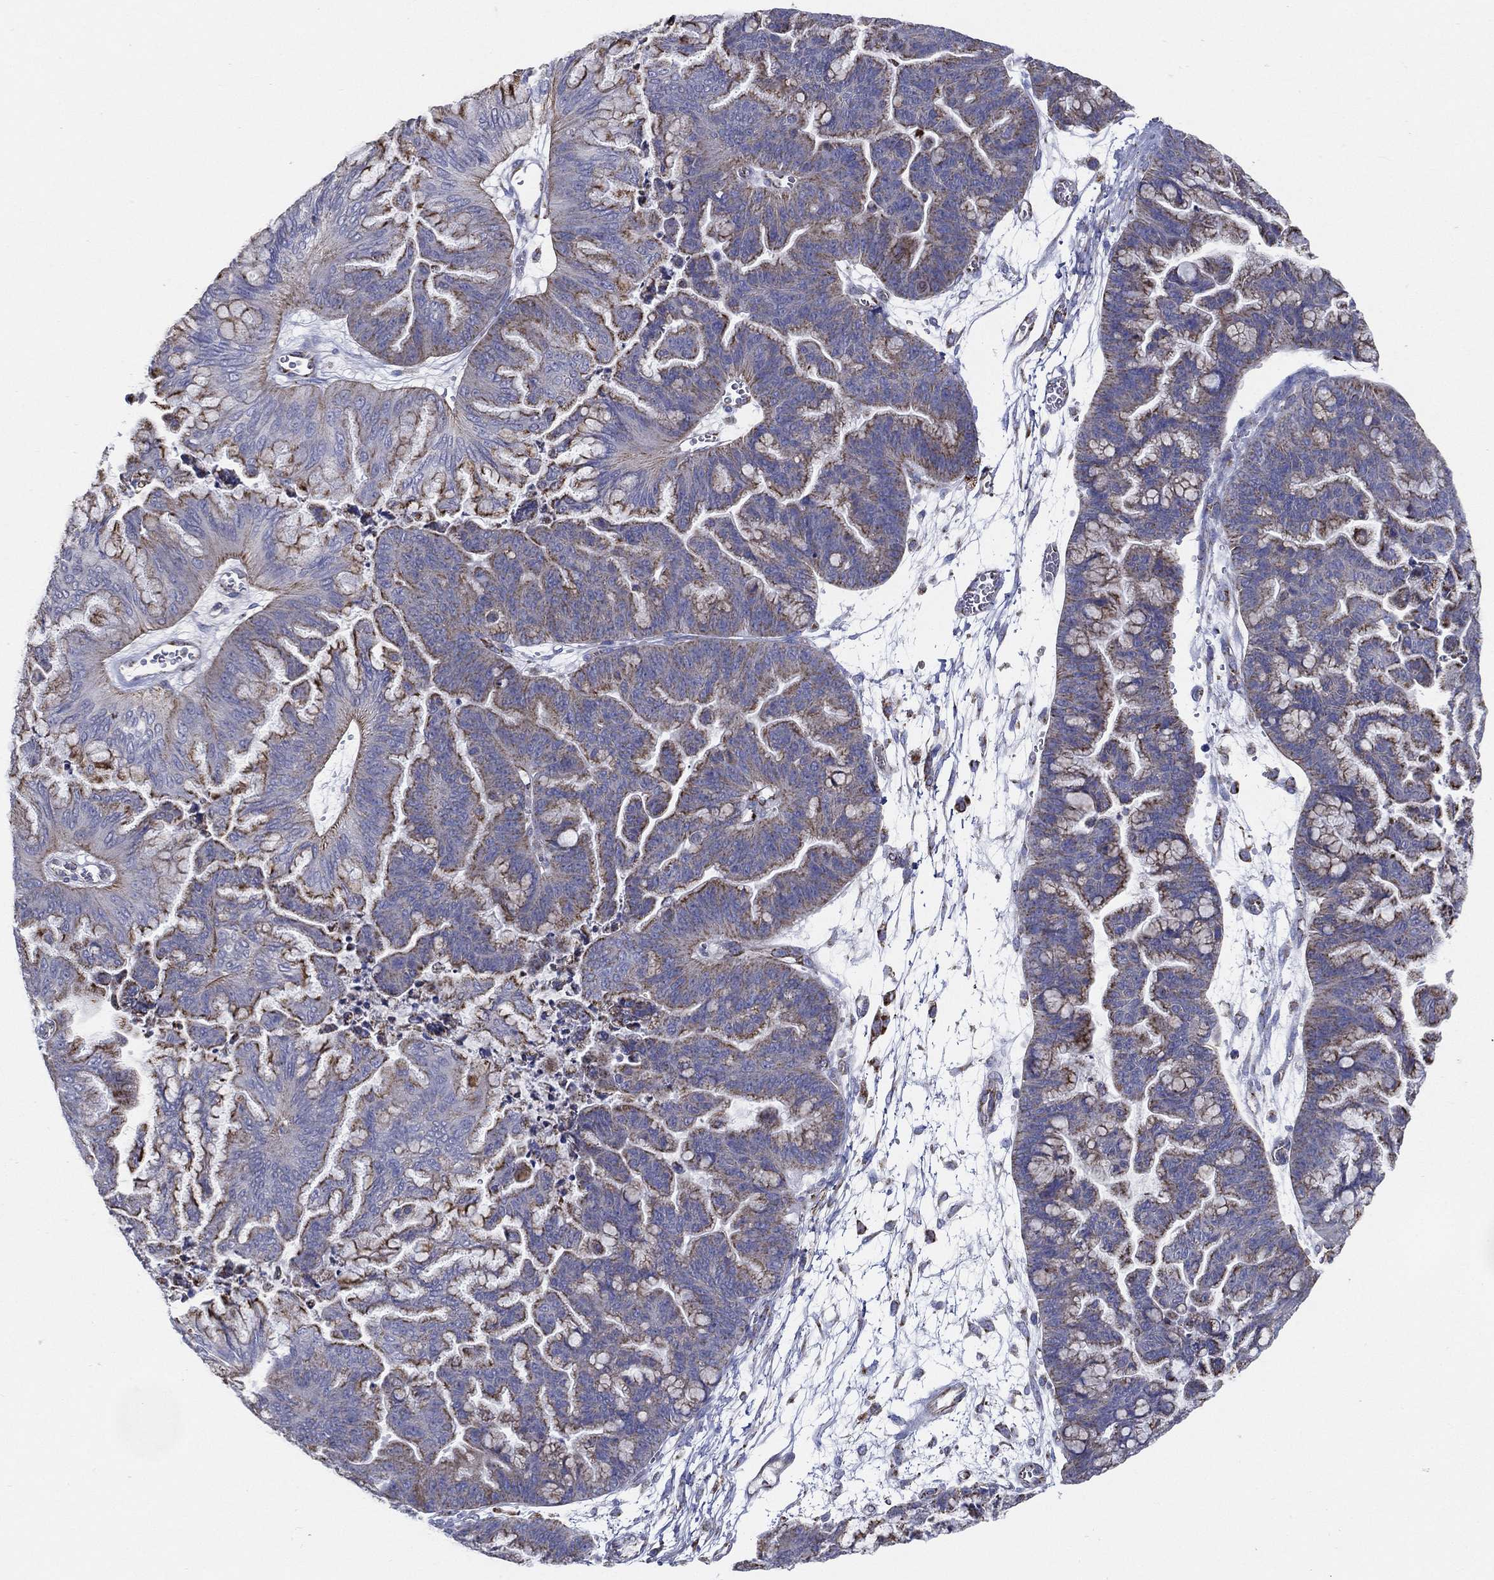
{"staining": {"intensity": "moderate", "quantity": "25%-75%", "location": "cytoplasmic/membranous"}, "tissue": "ovarian cancer", "cell_type": "Tumor cells", "image_type": "cancer", "snomed": [{"axis": "morphology", "description": "Cystadenocarcinoma, mucinous, NOS"}, {"axis": "topography", "description": "Ovary"}], "caption": "Immunohistochemistry (IHC) histopathology image of neoplastic tissue: human ovarian cancer (mucinous cystadenocarcinoma) stained using immunohistochemistry (IHC) displays medium levels of moderate protein expression localized specifically in the cytoplasmic/membranous of tumor cells, appearing as a cytoplasmic/membranous brown color.", "gene": "SFXN1", "patient": {"sex": "female", "age": 67}}